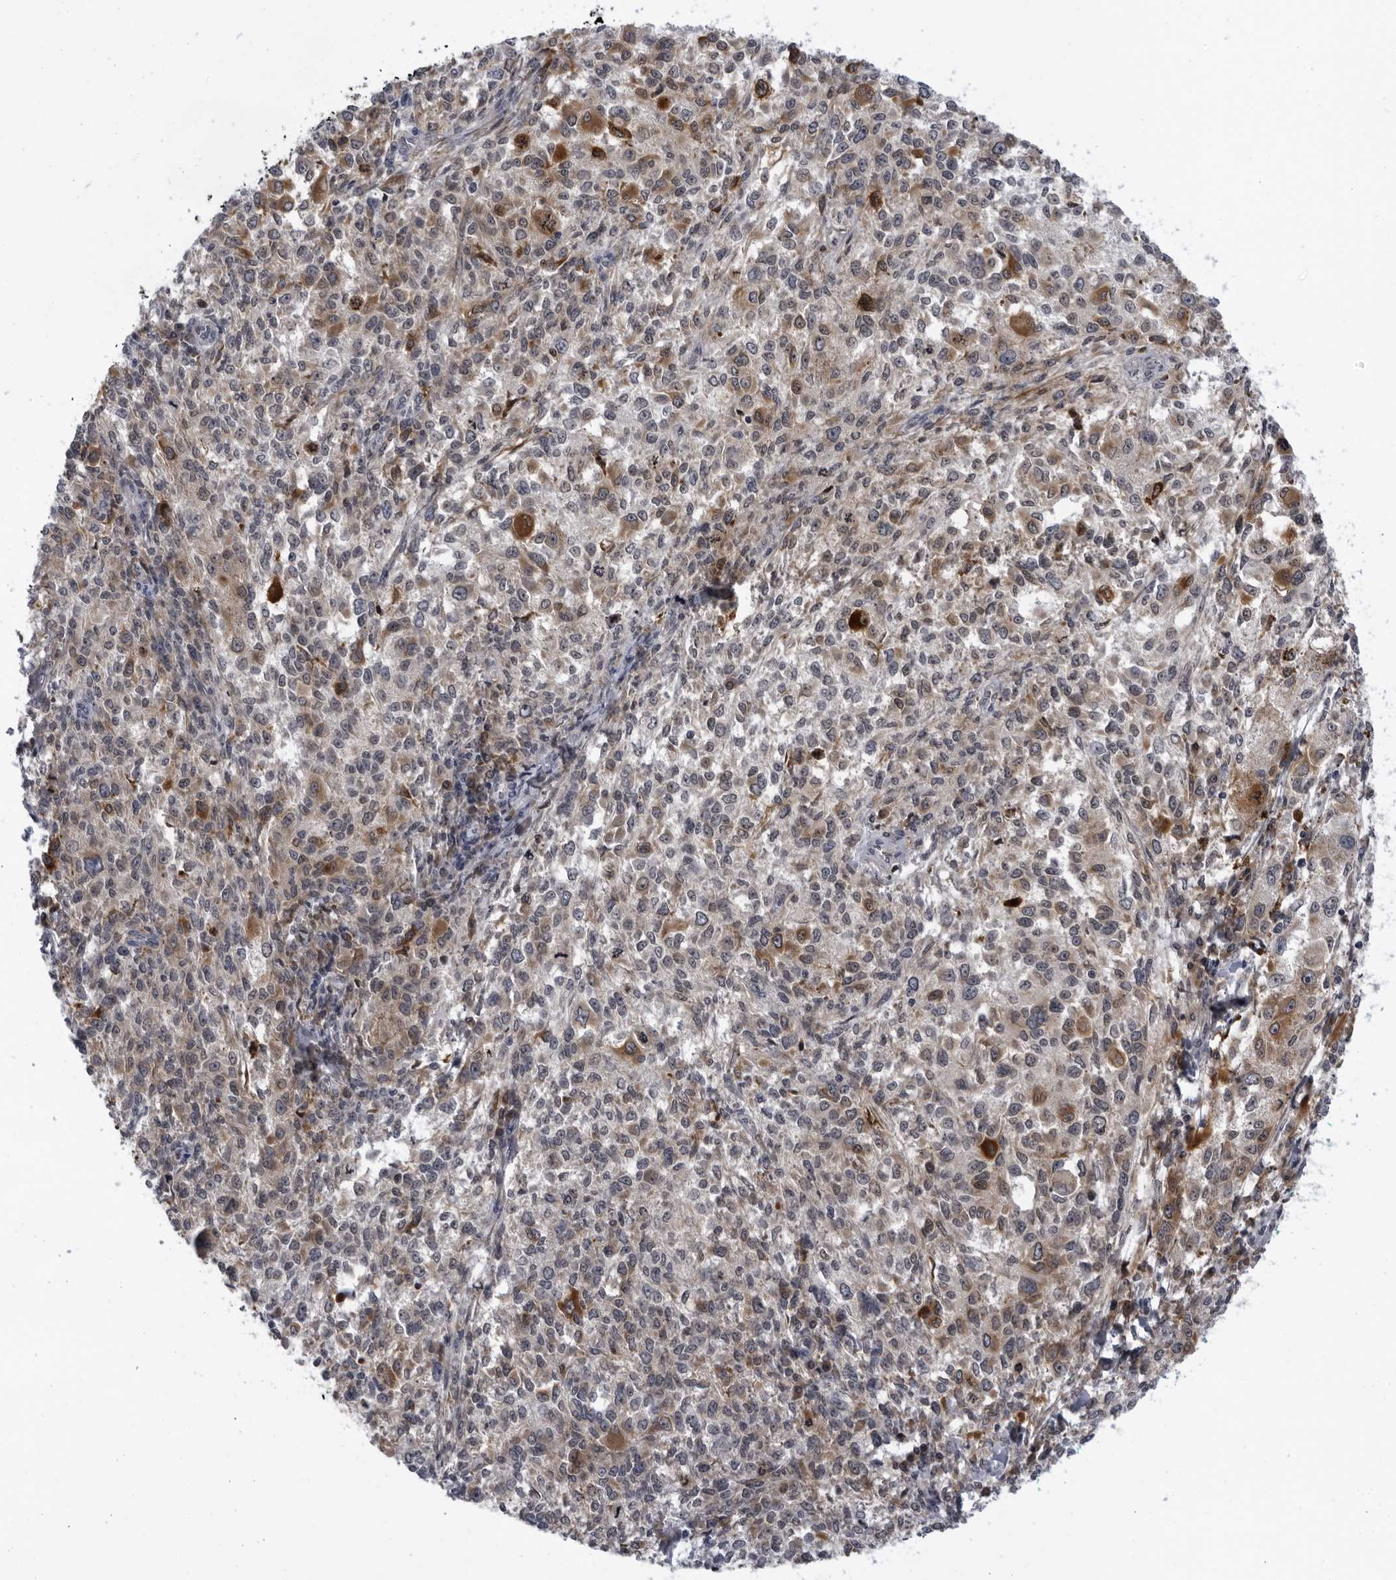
{"staining": {"intensity": "moderate", "quantity": "<25%", "location": "cytoplasmic/membranous"}, "tissue": "melanoma", "cell_type": "Tumor cells", "image_type": "cancer", "snomed": [{"axis": "morphology", "description": "Necrosis, NOS"}, {"axis": "morphology", "description": "Malignant melanoma, NOS"}, {"axis": "topography", "description": "Skin"}], "caption": "Human melanoma stained for a protein (brown) reveals moderate cytoplasmic/membranous positive positivity in approximately <25% of tumor cells.", "gene": "BMP2K", "patient": {"sex": "female", "age": 87}}